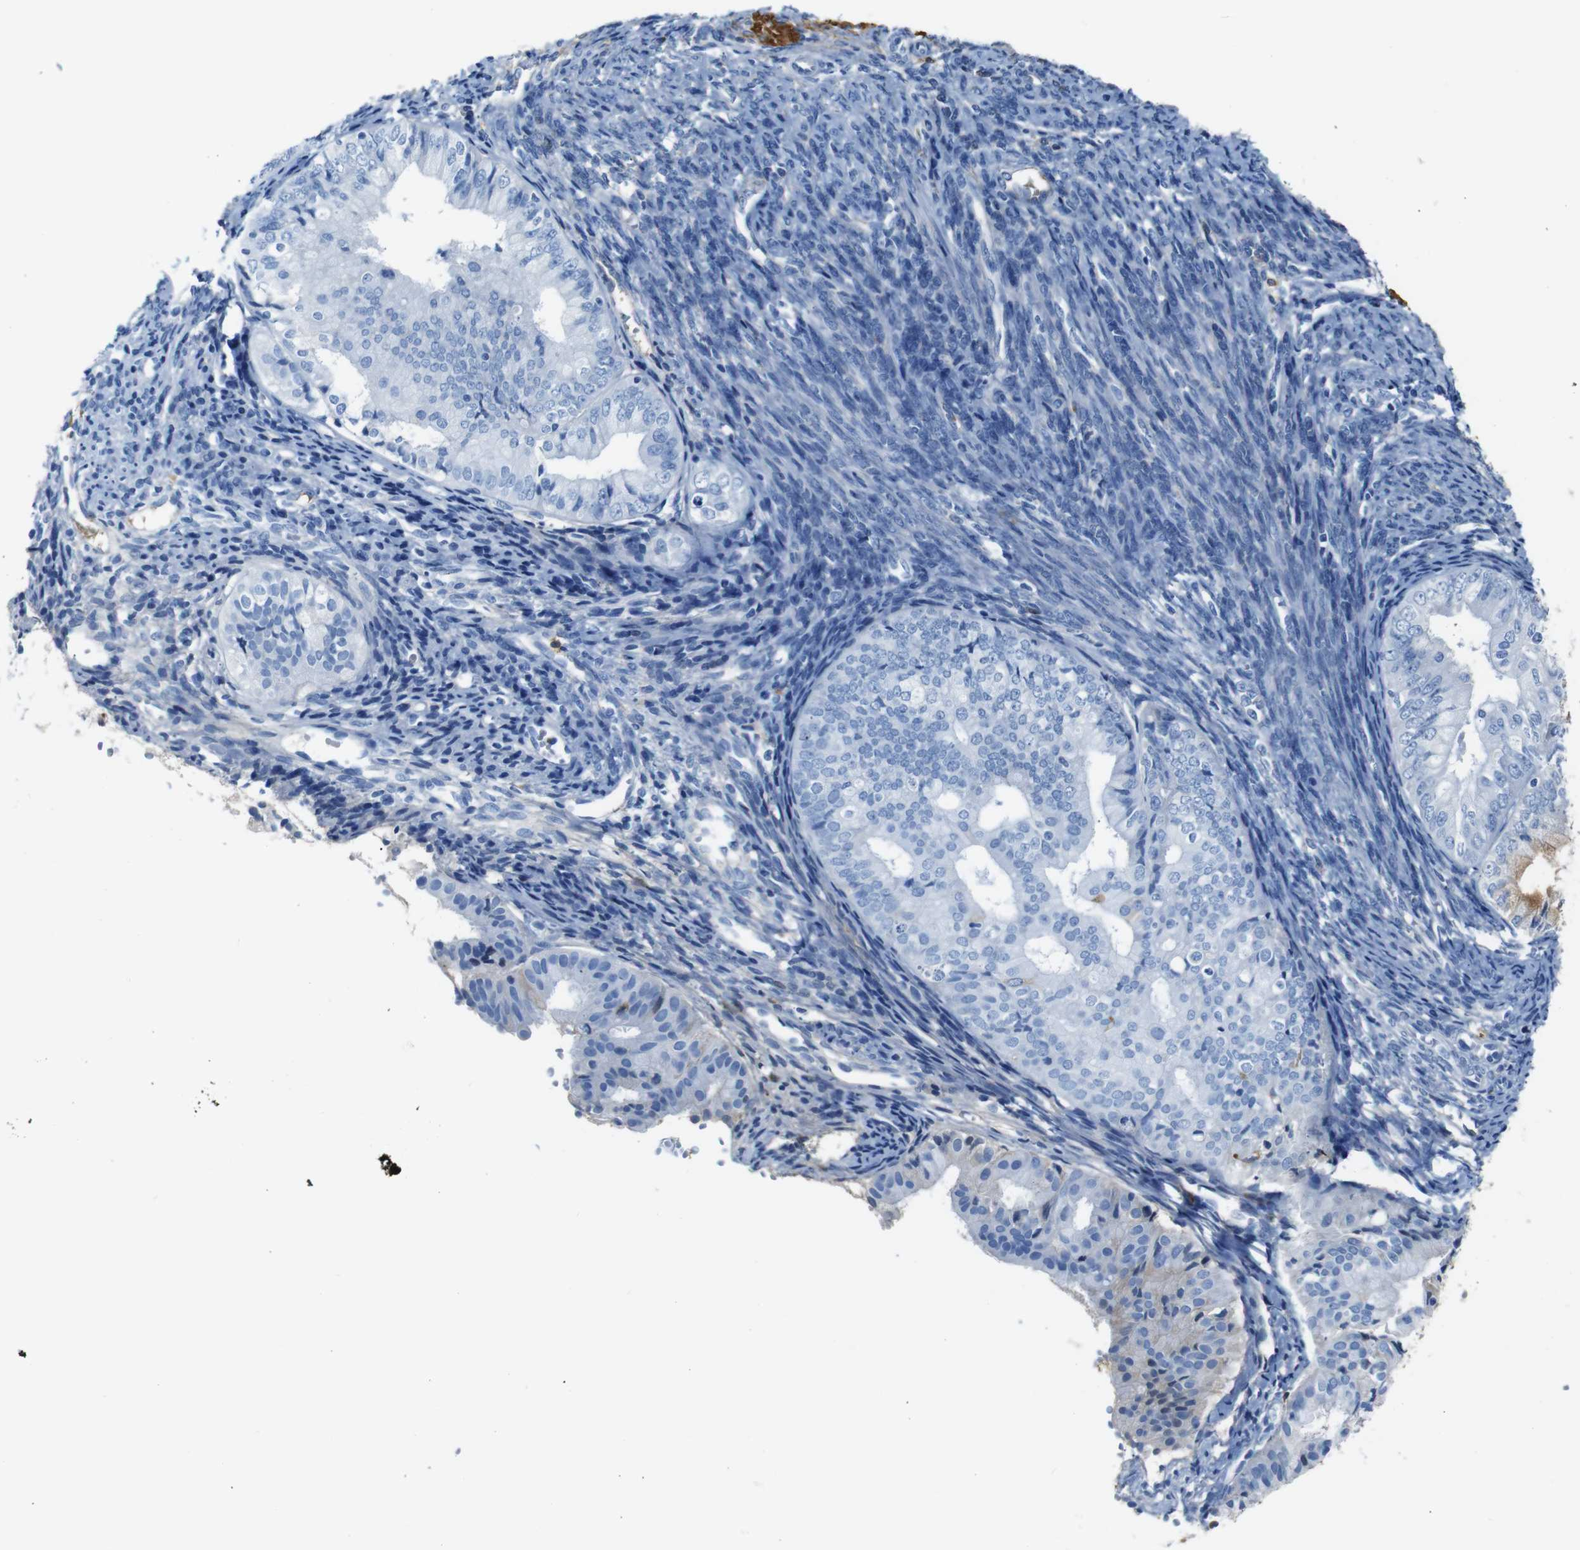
{"staining": {"intensity": "negative", "quantity": "none", "location": "none"}, "tissue": "endometrial cancer", "cell_type": "Tumor cells", "image_type": "cancer", "snomed": [{"axis": "morphology", "description": "Adenocarcinoma, NOS"}, {"axis": "topography", "description": "Endometrium"}], "caption": "There is no significant positivity in tumor cells of endometrial adenocarcinoma.", "gene": "SERPINA1", "patient": {"sex": "female", "age": 63}}